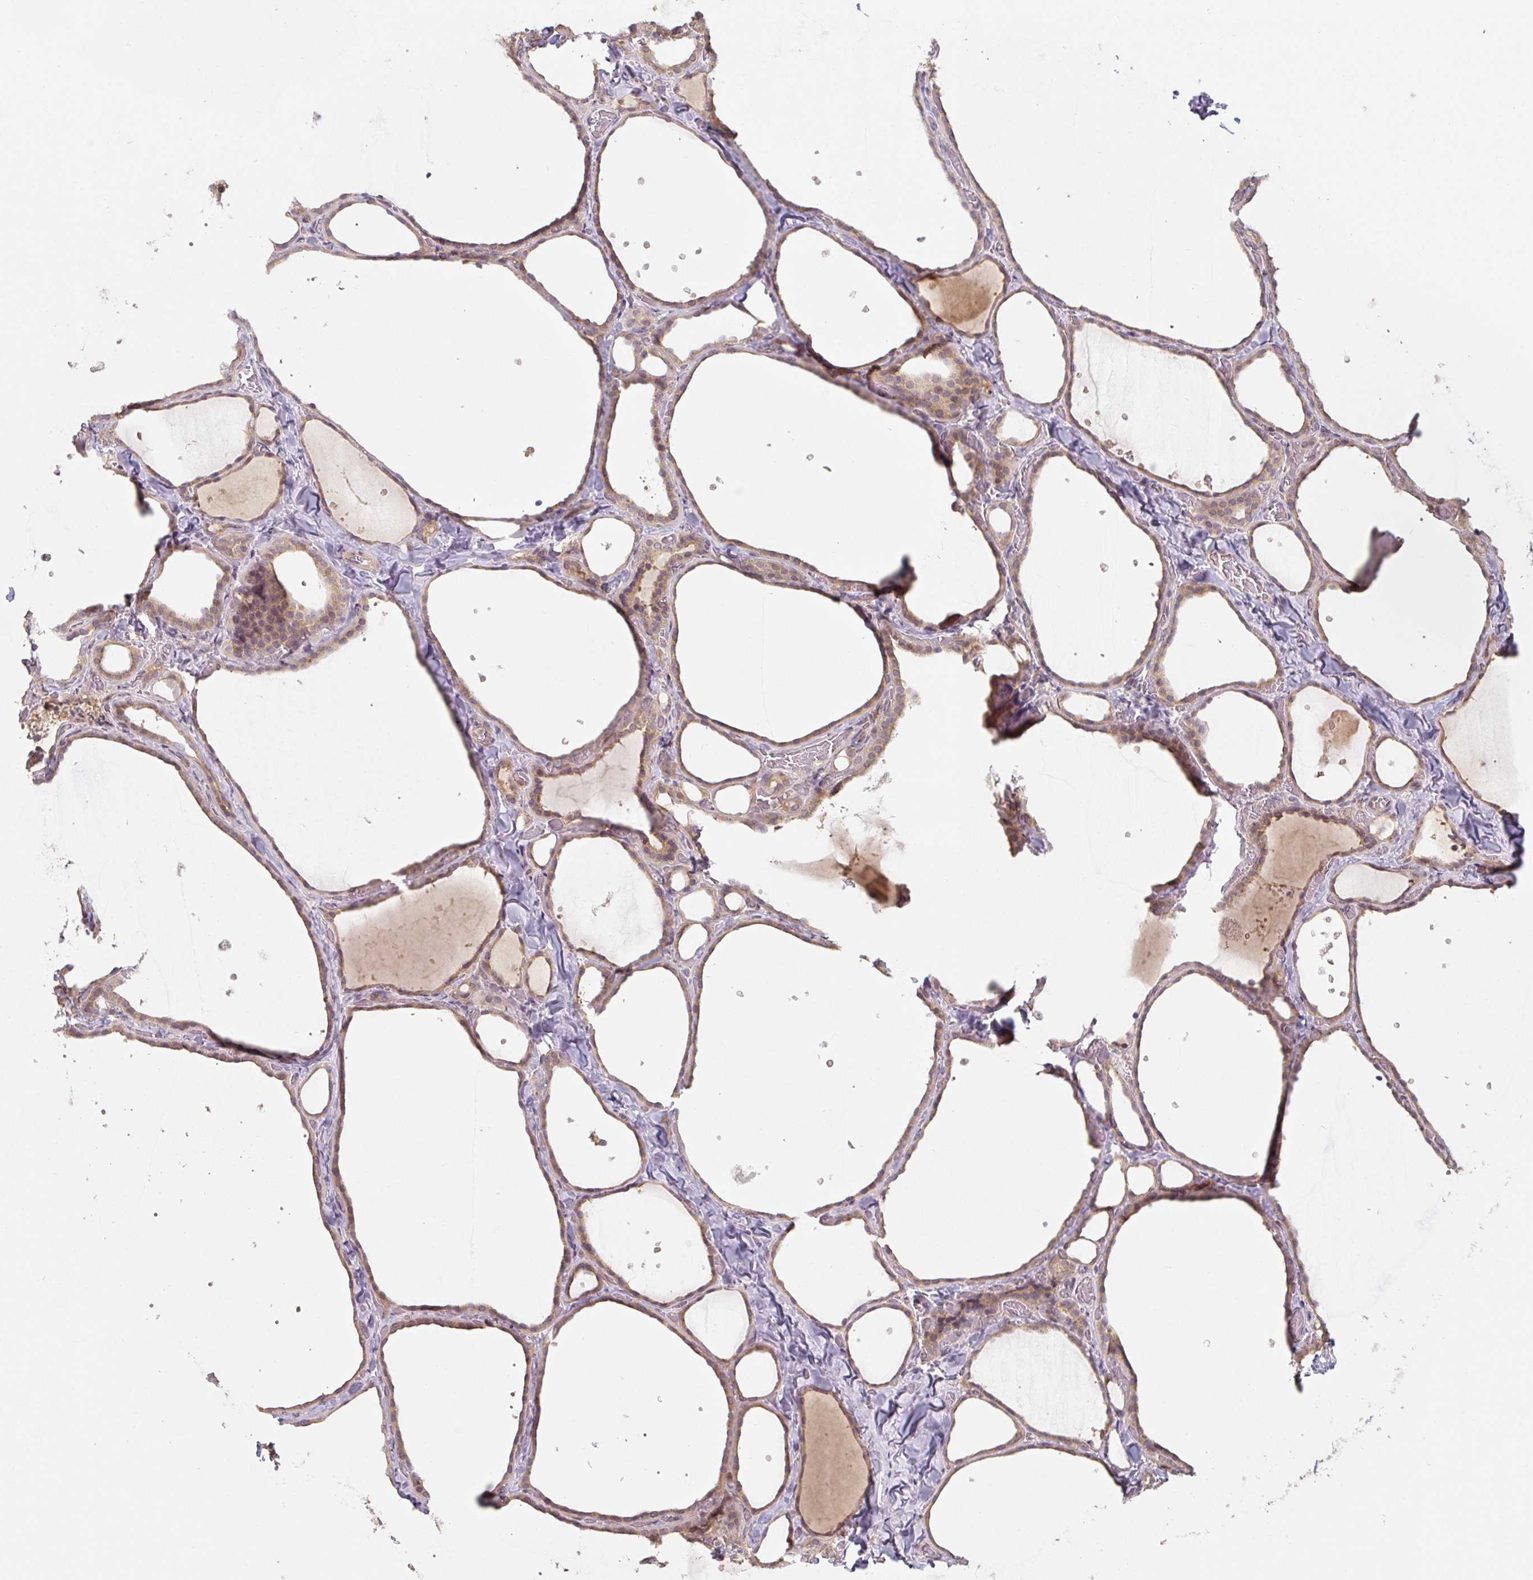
{"staining": {"intensity": "moderate", "quantity": ">75%", "location": "cytoplasmic/membranous"}, "tissue": "thyroid gland", "cell_type": "Glandular cells", "image_type": "normal", "snomed": [{"axis": "morphology", "description": "Normal tissue, NOS"}, {"axis": "topography", "description": "Thyroid gland"}], "caption": "This photomicrograph demonstrates immunohistochemistry staining of benign human thyroid gland, with medium moderate cytoplasmic/membranous staining in about >75% of glandular cells.", "gene": "C2orf73", "patient": {"sex": "female", "age": 36}}